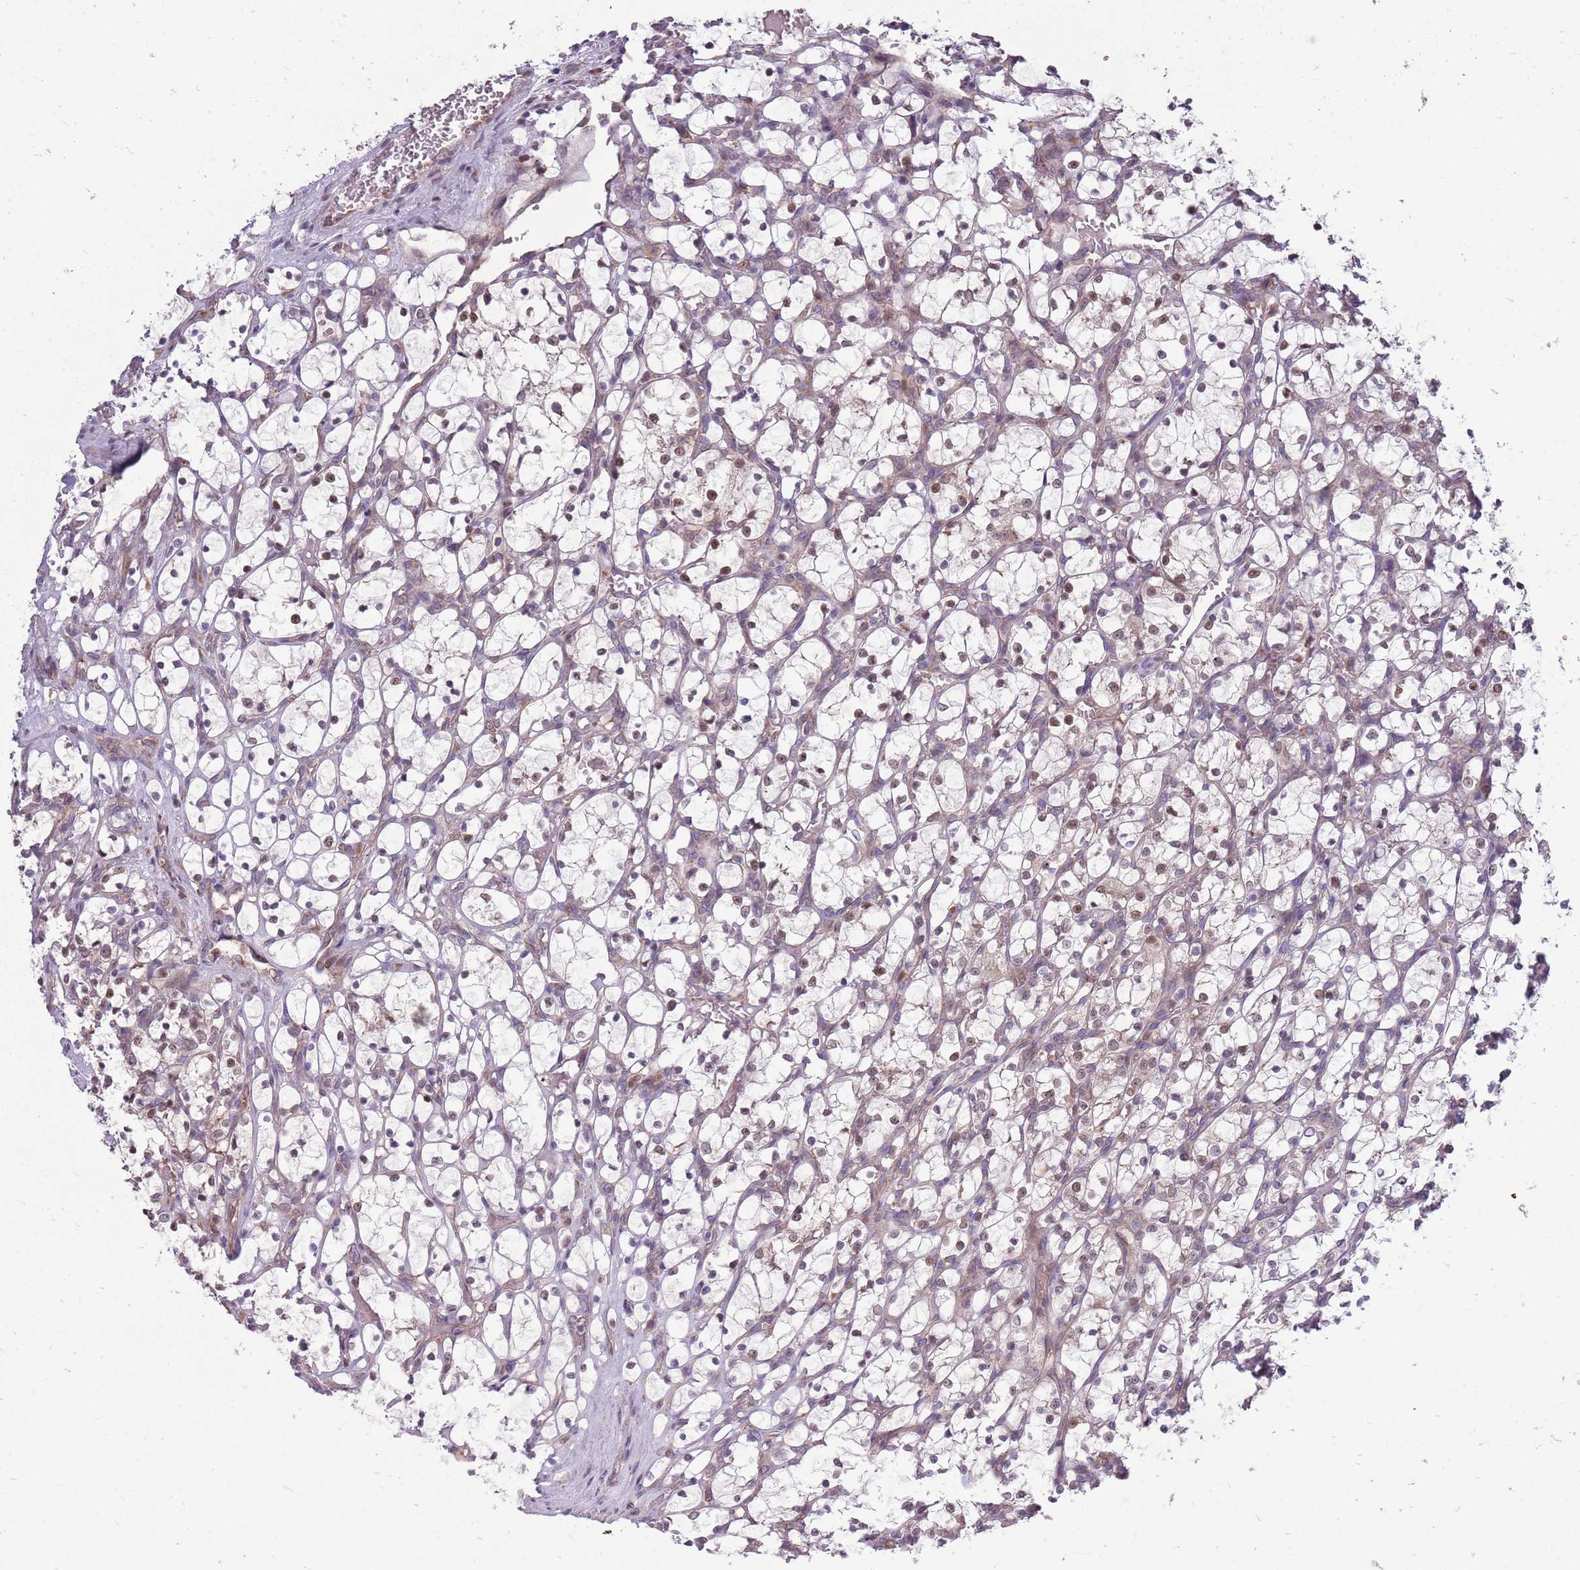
{"staining": {"intensity": "weak", "quantity": "25%-75%", "location": "cytoplasmic/membranous,nuclear"}, "tissue": "renal cancer", "cell_type": "Tumor cells", "image_type": "cancer", "snomed": [{"axis": "morphology", "description": "Adenocarcinoma, NOS"}, {"axis": "topography", "description": "Kidney"}], "caption": "The micrograph displays immunohistochemical staining of adenocarcinoma (renal). There is weak cytoplasmic/membranous and nuclear expression is present in about 25%-75% of tumor cells. (brown staining indicates protein expression, while blue staining denotes nuclei).", "gene": "PPP1R27", "patient": {"sex": "female", "age": 69}}